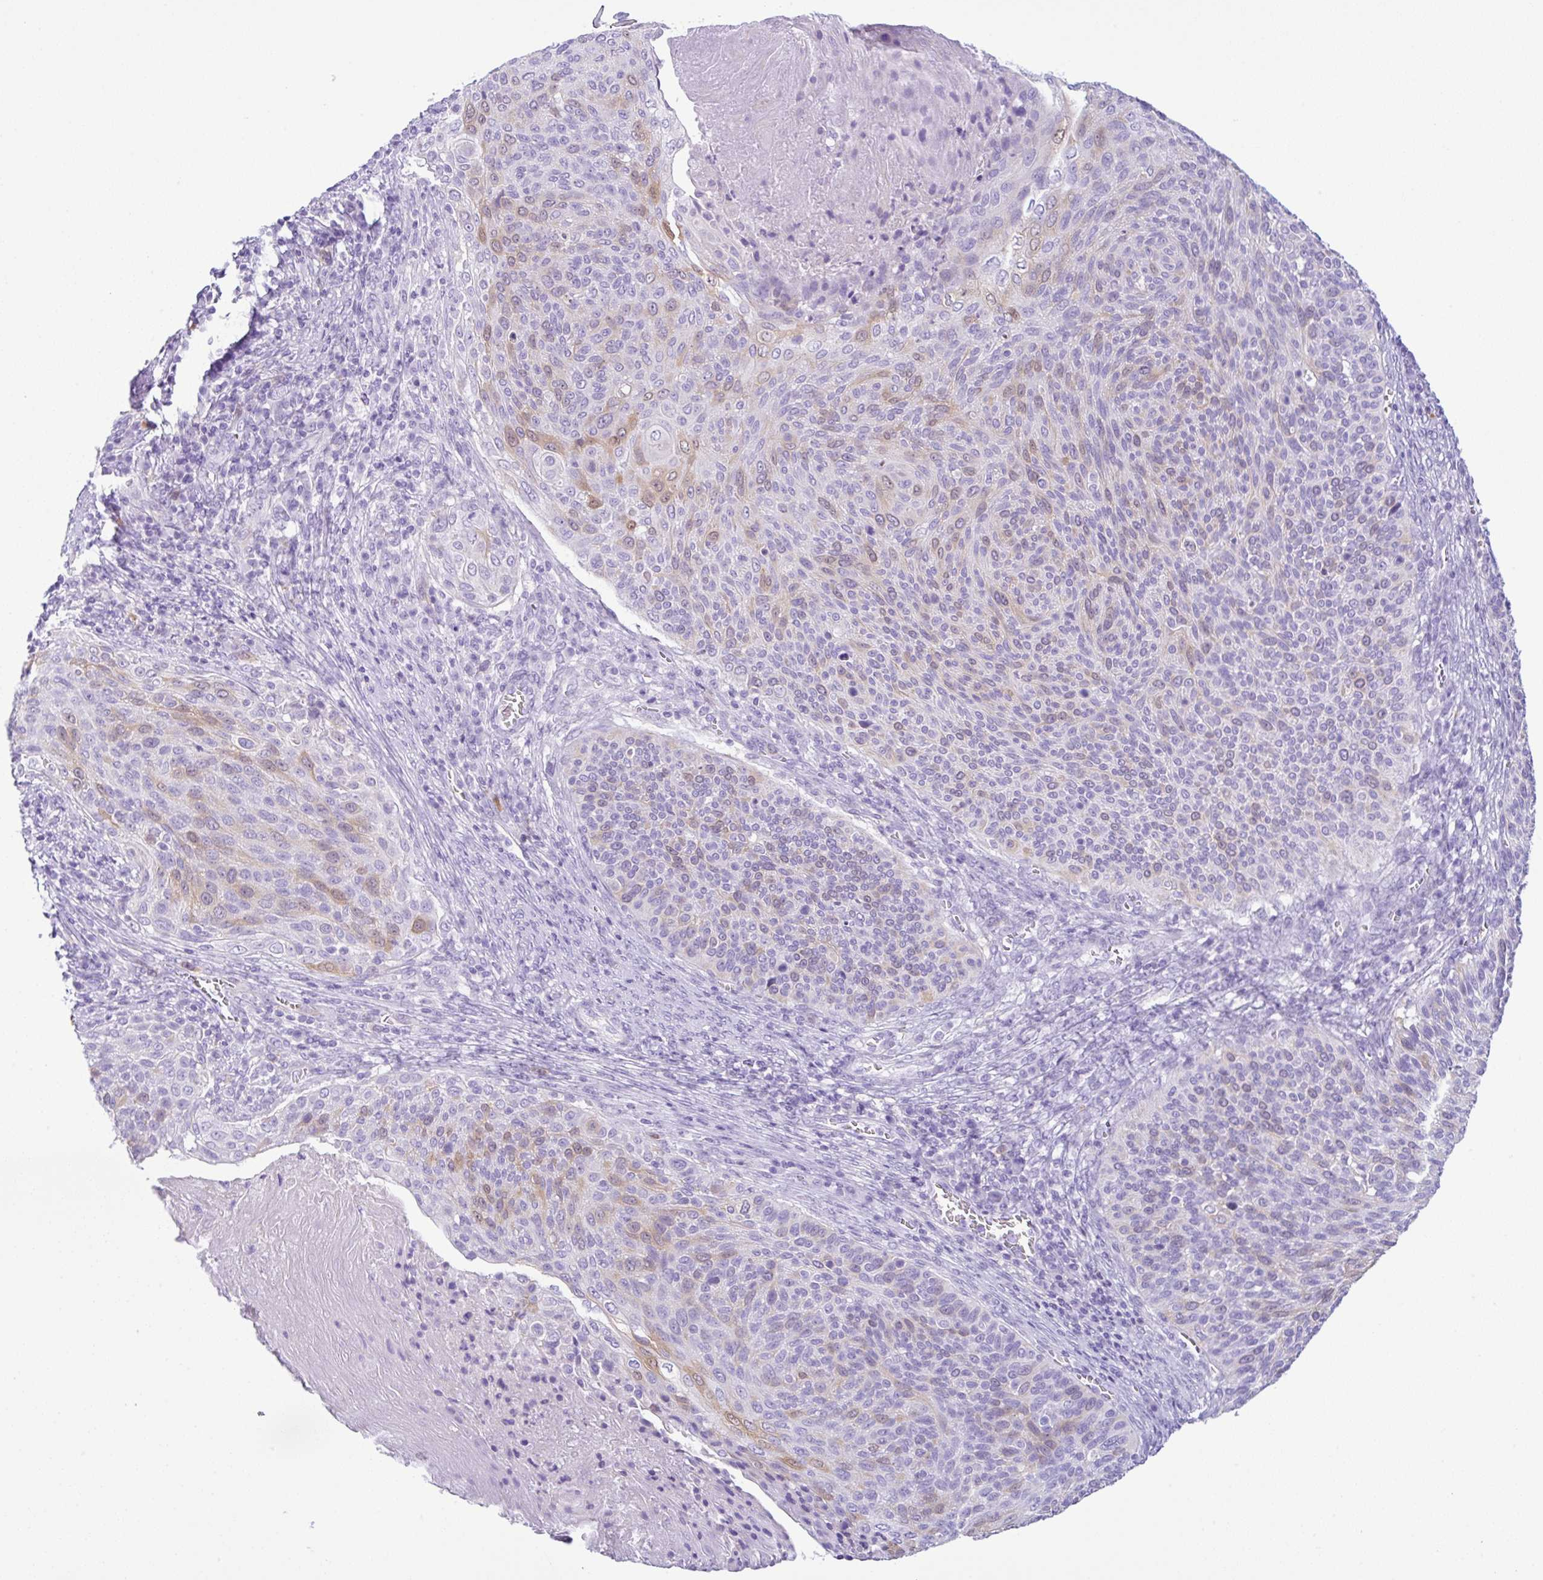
{"staining": {"intensity": "weak", "quantity": "<25%", "location": "nuclear"}, "tissue": "cervical cancer", "cell_type": "Tumor cells", "image_type": "cancer", "snomed": [{"axis": "morphology", "description": "Squamous cell carcinoma, NOS"}, {"axis": "topography", "description": "Cervix"}], "caption": "Tumor cells show no significant positivity in cervical squamous cell carcinoma.", "gene": "RRM2", "patient": {"sex": "female", "age": 31}}